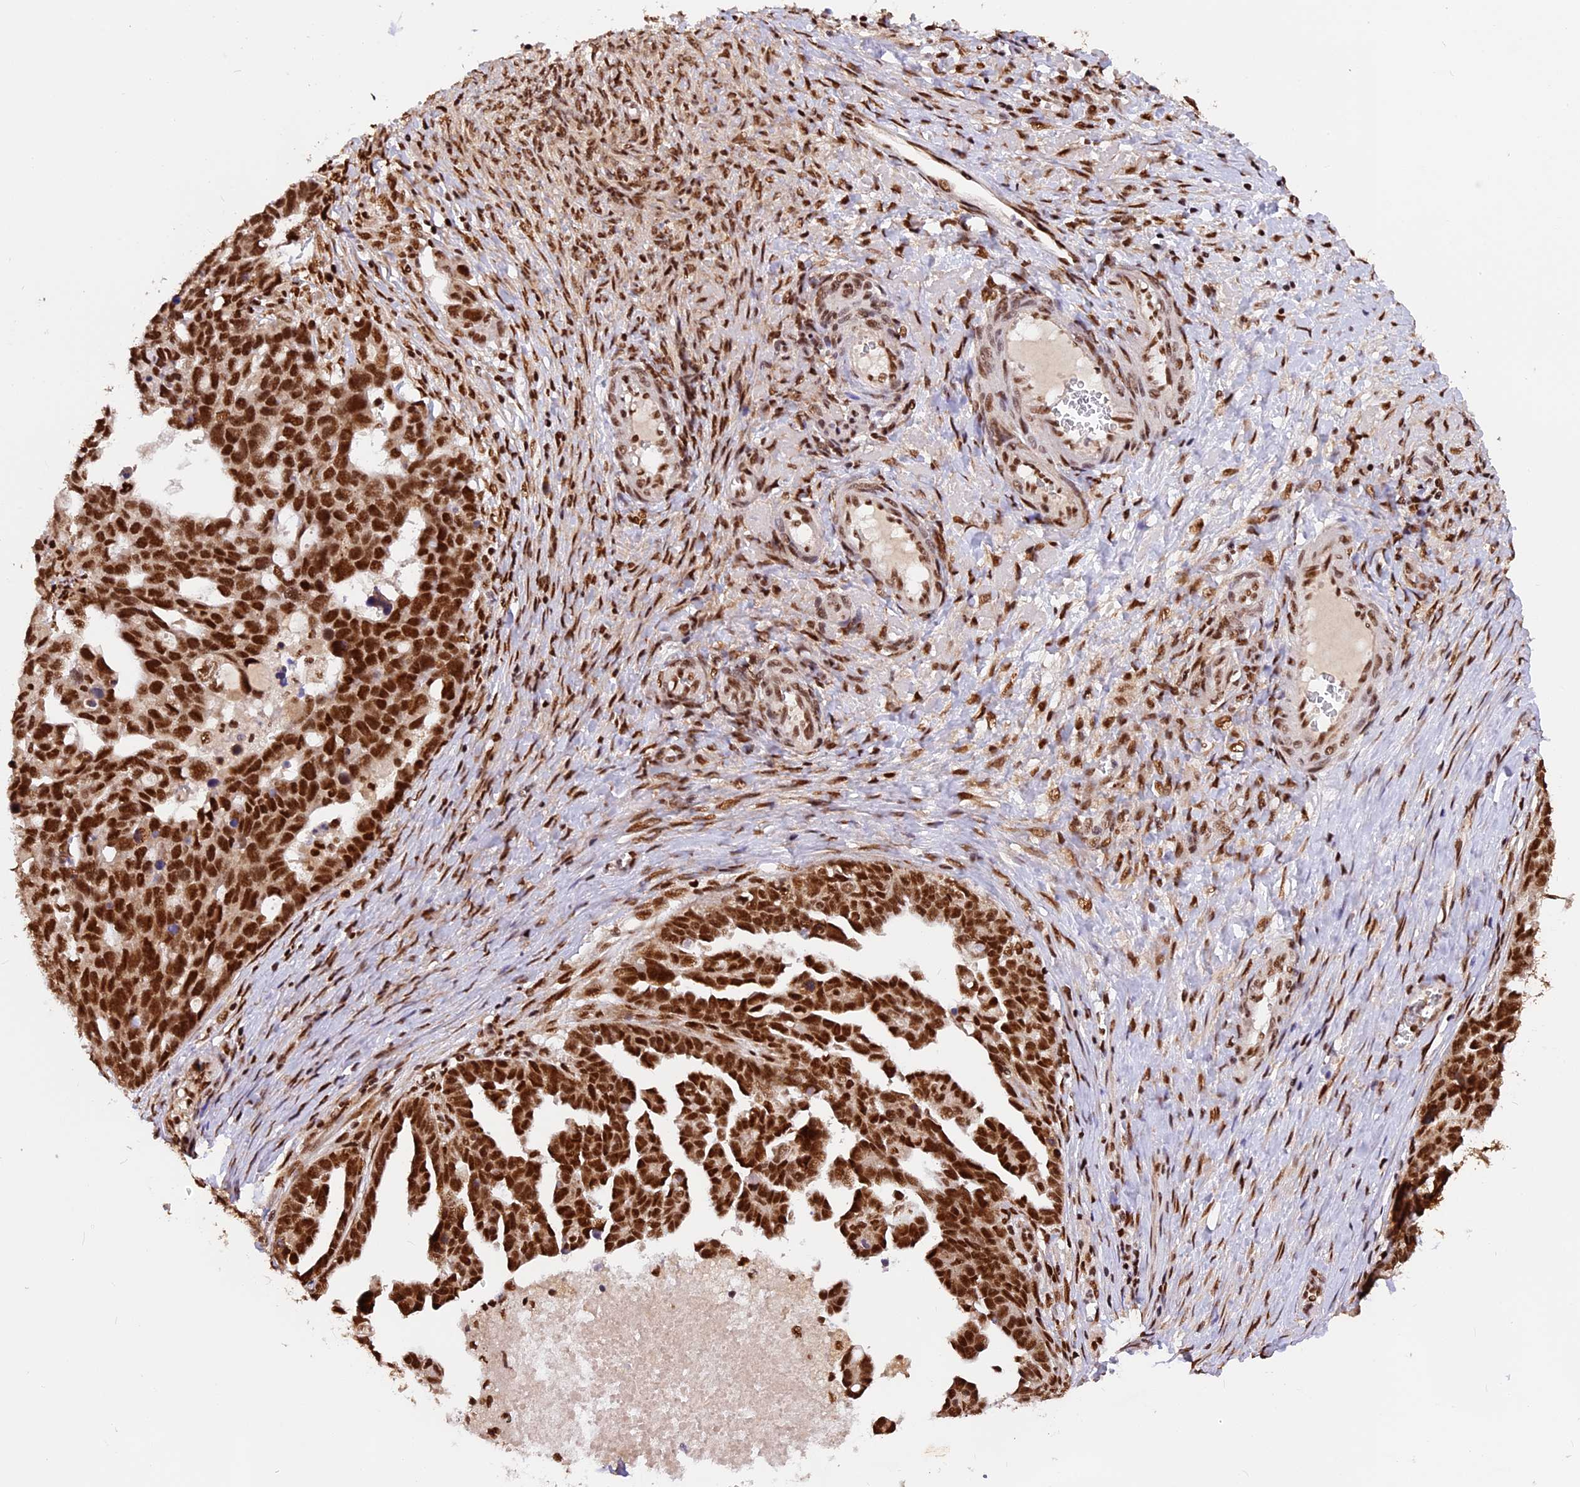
{"staining": {"intensity": "strong", "quantity": ">75%", "location": "nuclear"}, "tissue": "ovarian cancer", "cell_type": "Tumor cells", "image_type": "cancer", "snomed": [{"axis": "morphology", "description": "Cystadenocarcinoma, serous, NOS"}, {"axis": "topography", "description": "Ovary"}], "caption": "Ovarian serous cystadenocarcinoma tissue reveals strong nuclear staining in approximately >75% of tumor cells, visualized by immunohistochemistry.", "gene": "RAMAC", "patient": {"sex": "female", "age": 54}}